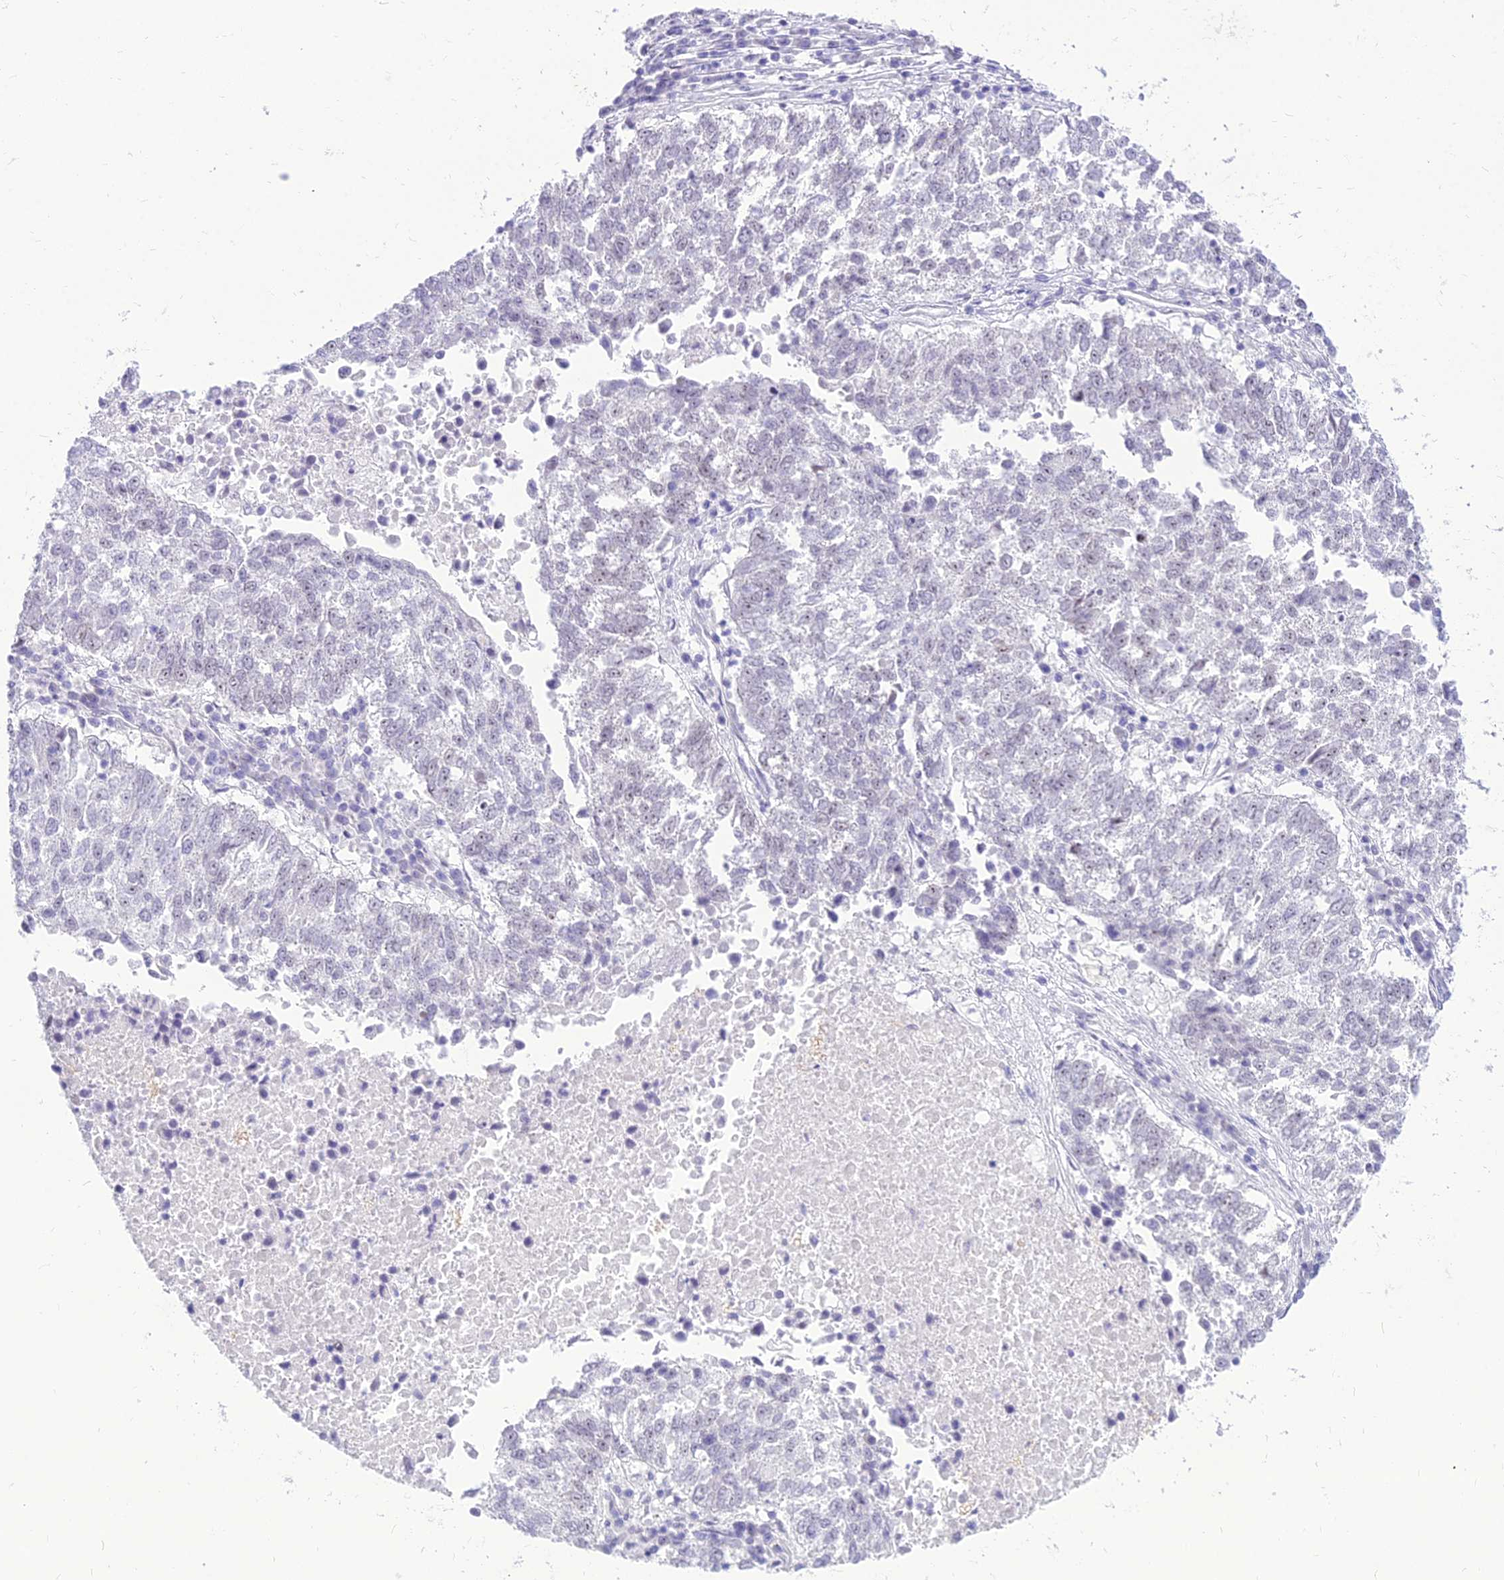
{"staining": {"intensity": "weak", "quantity": "<25%", "location": "nuclear"}, "tissue": "lung cancer", "cell_type": "Tumor cells", "image_type": "cancer", "snomed": [{"axis": "morphology", "description": "Squamous cell carcinoma, NOS"}, {"axis": "topography", "description": "Lung"}], "caption": "Immunohistochemistry (IHC) image of neoplastic tissue: human lung squamous cell carcinoma stained with DAB shows no significant protein positivity in tumor cells. (IHC, brightfield microscopy, high magnification).", "gene": "DHX40", "patient": {"sex": "male", "age": 73}}